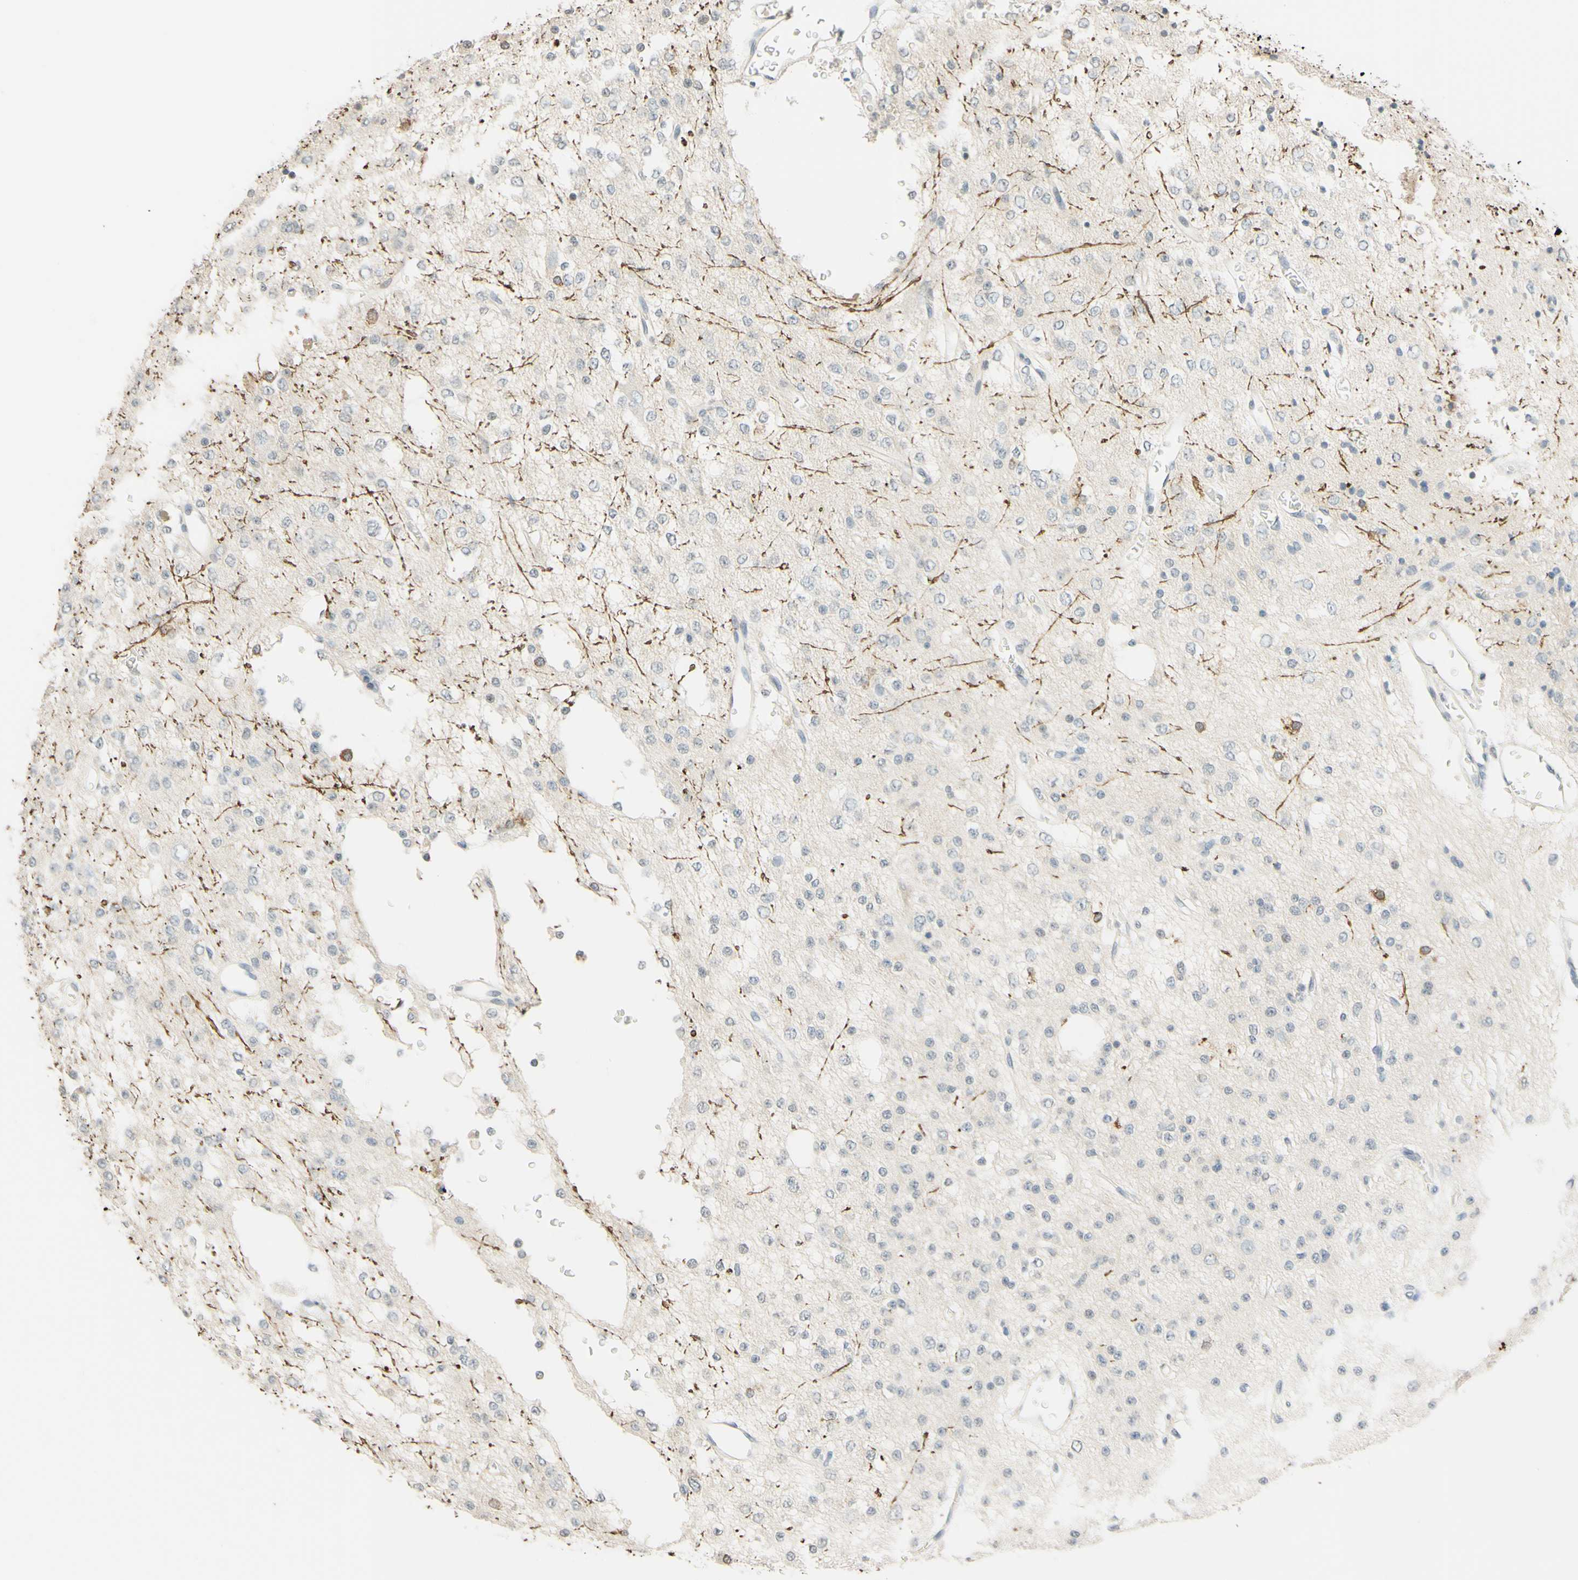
{"staining": {"intensity": "negative", "quantity": "none", "location": "none"}, "tissue": "glioma", "cell_type": "Tumor cells", "image_type": "cancer", "snomed": [{"axis": "morphology", "description": "Glioma, malignant, Low grade"}, {"axis": "topography", "description": "Brain"}], "caption": "A micrograph of low-grade glioma (malignant) stained for a protein shows no brown staining in tumor cells. The staining is performed using DAB brown chromogen with nuclei counter-stained in using hematoxylin.", "gene": "MAG", "patient": {"sex": "male", "age": 38}}